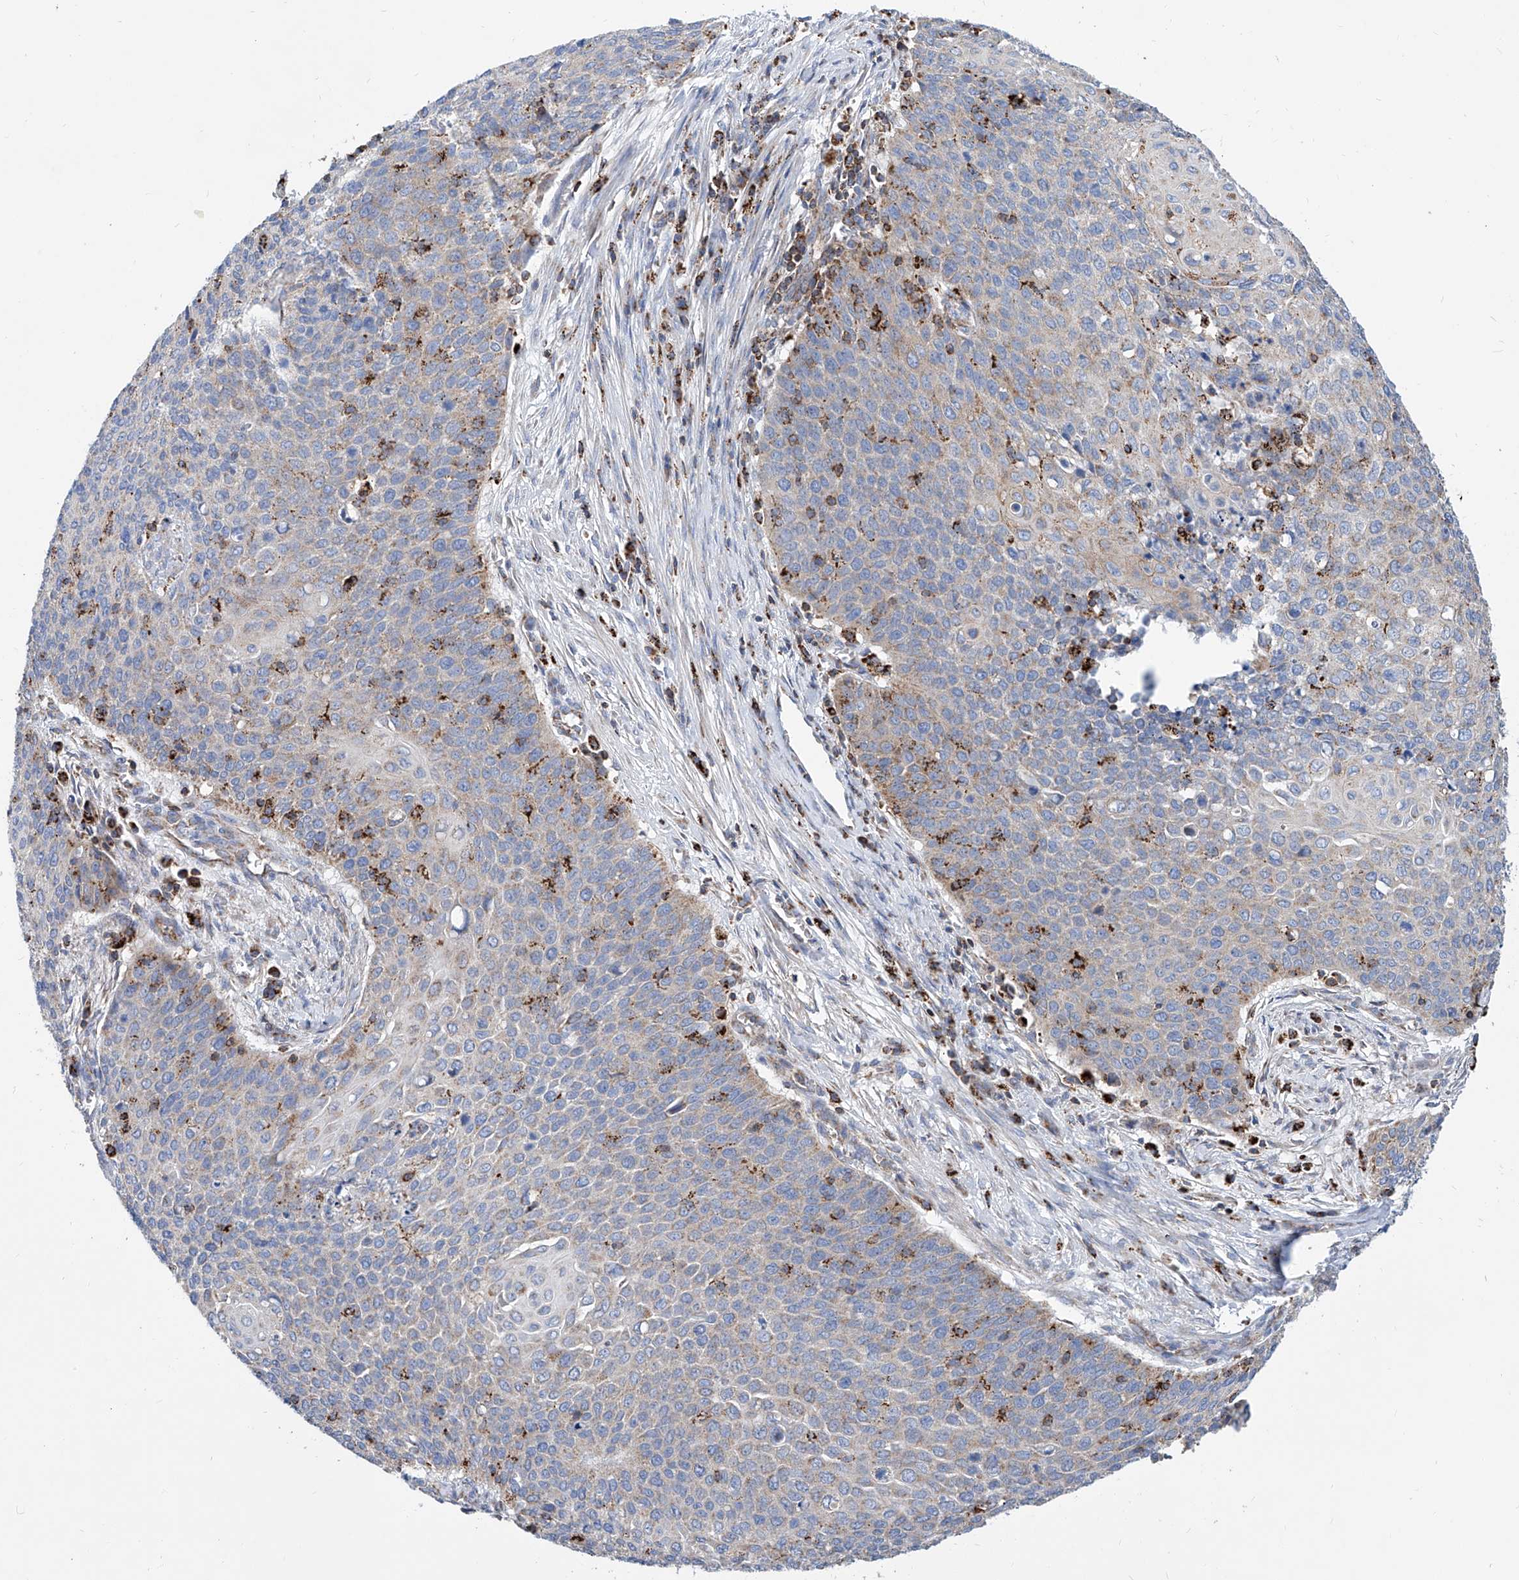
{"staining": {"intensity": "negative", "quantity": "none", "location": "none"}, "tissue": "cervical cancer", "cell_type": "Tumor cells", "image_type": "cancer", "snomed": [{"axis": "morphology", "description": "Squamous cell carcinoma, NOS"}, {"axis": "topography", "description": "Cervix"}], "caption": "DAB immunohistochemical staining of squamous cell carcinoma (cervical) shows no significant positivity in tumor cells.", "gene": "CPNE5", "patient": {"sex": "female", "age": 39}}